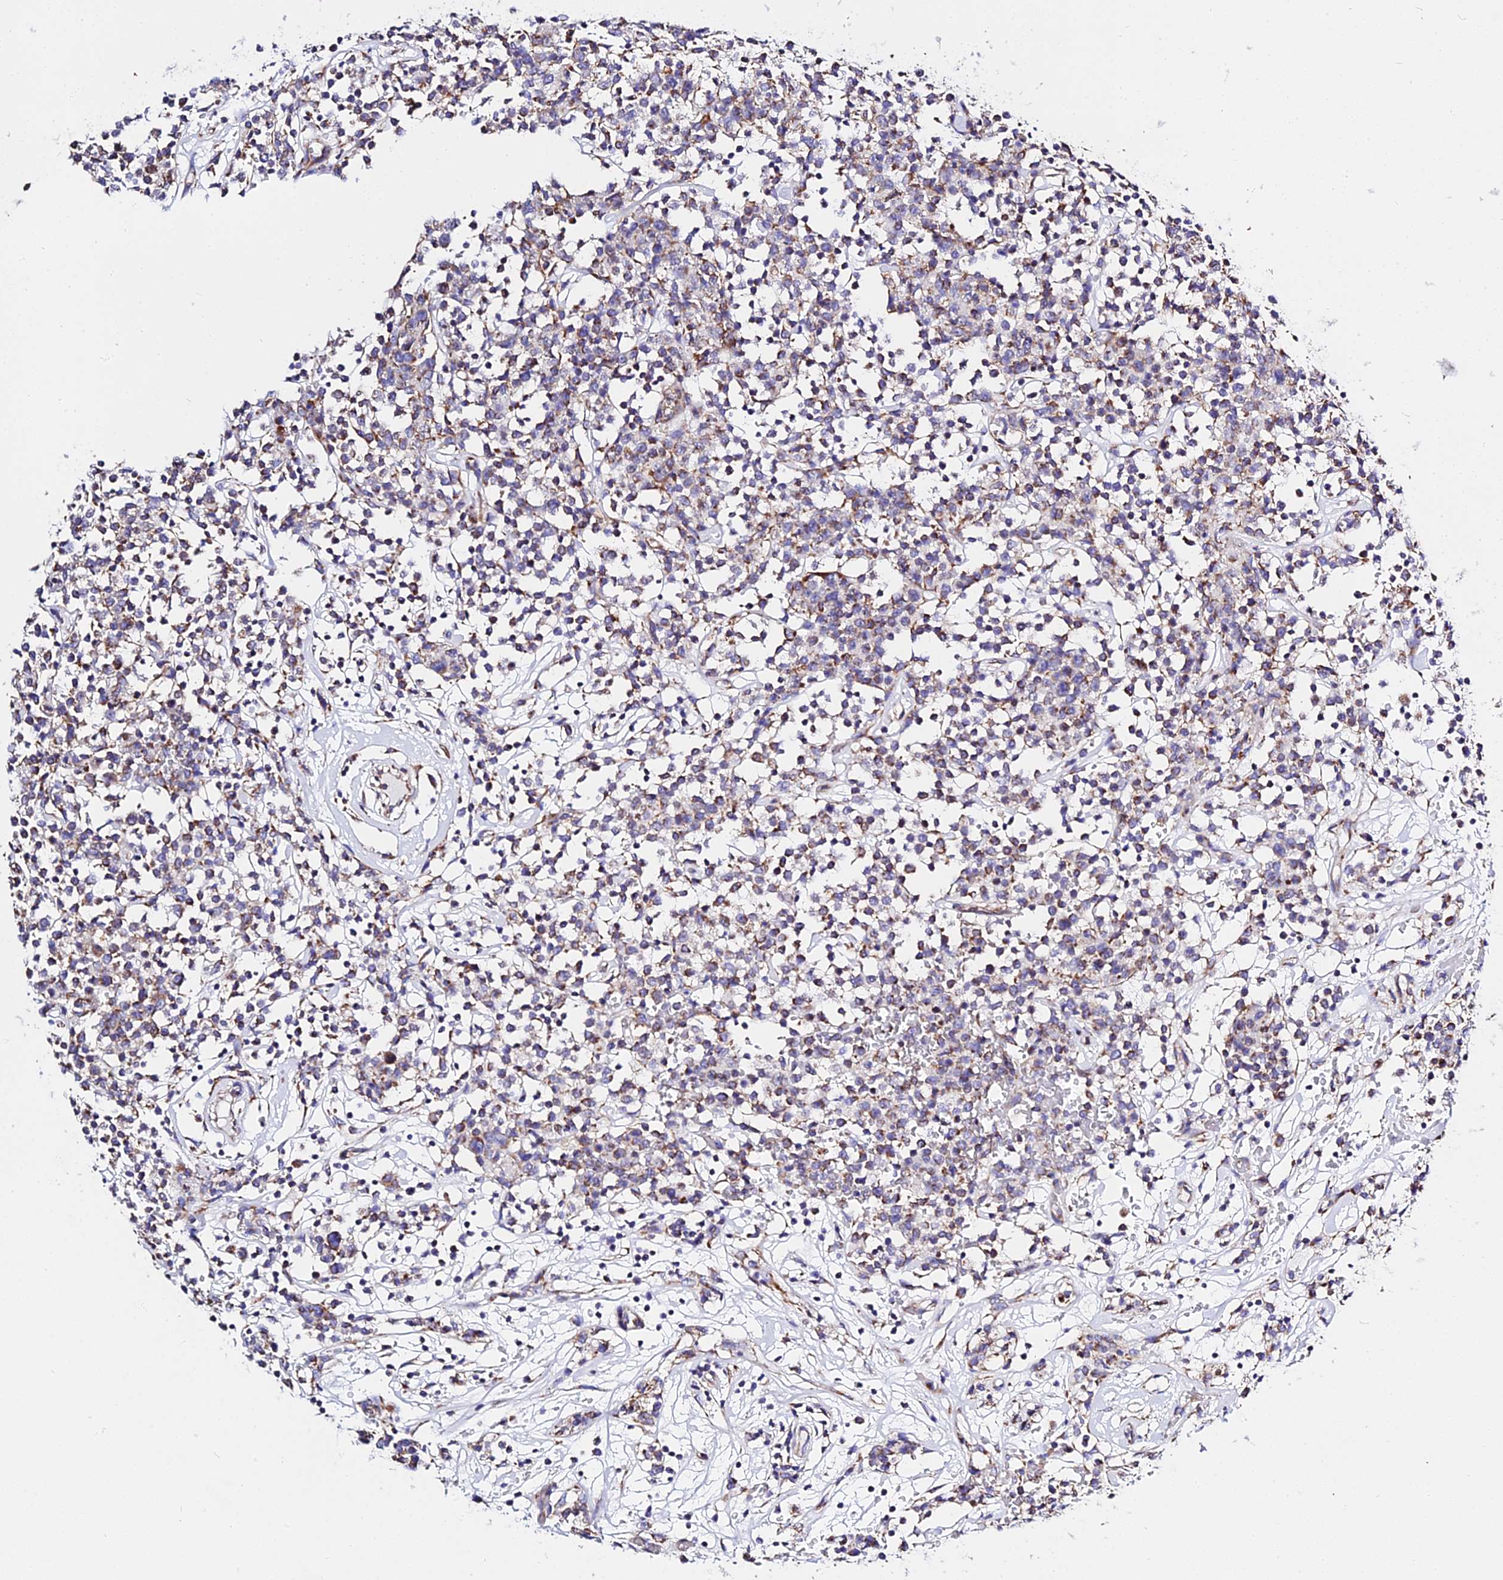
{"staining": {"intensity": "moderate", "quantity": "25%-75%", "location": "cytoplasmic/membranous"}, "tissue": "lymphoma", "cell_type": "Tumor cells", "image_type": "cancer", "snomed": [{"axis": "morphology", "description": "Malignant lymphoma, non-Hodgkin's type, Low grade"}, {"axis": "topography", "description": "Small intestine"}], "caption": "A micrograph of human lymphoma stained for a protein exhibits moderate cytoplasmic/membranous brown staining in tumor cells. Nuclei are stained in blue.", "gene": "ZNF573", "patient": {"sex": "female", "age": 59}}